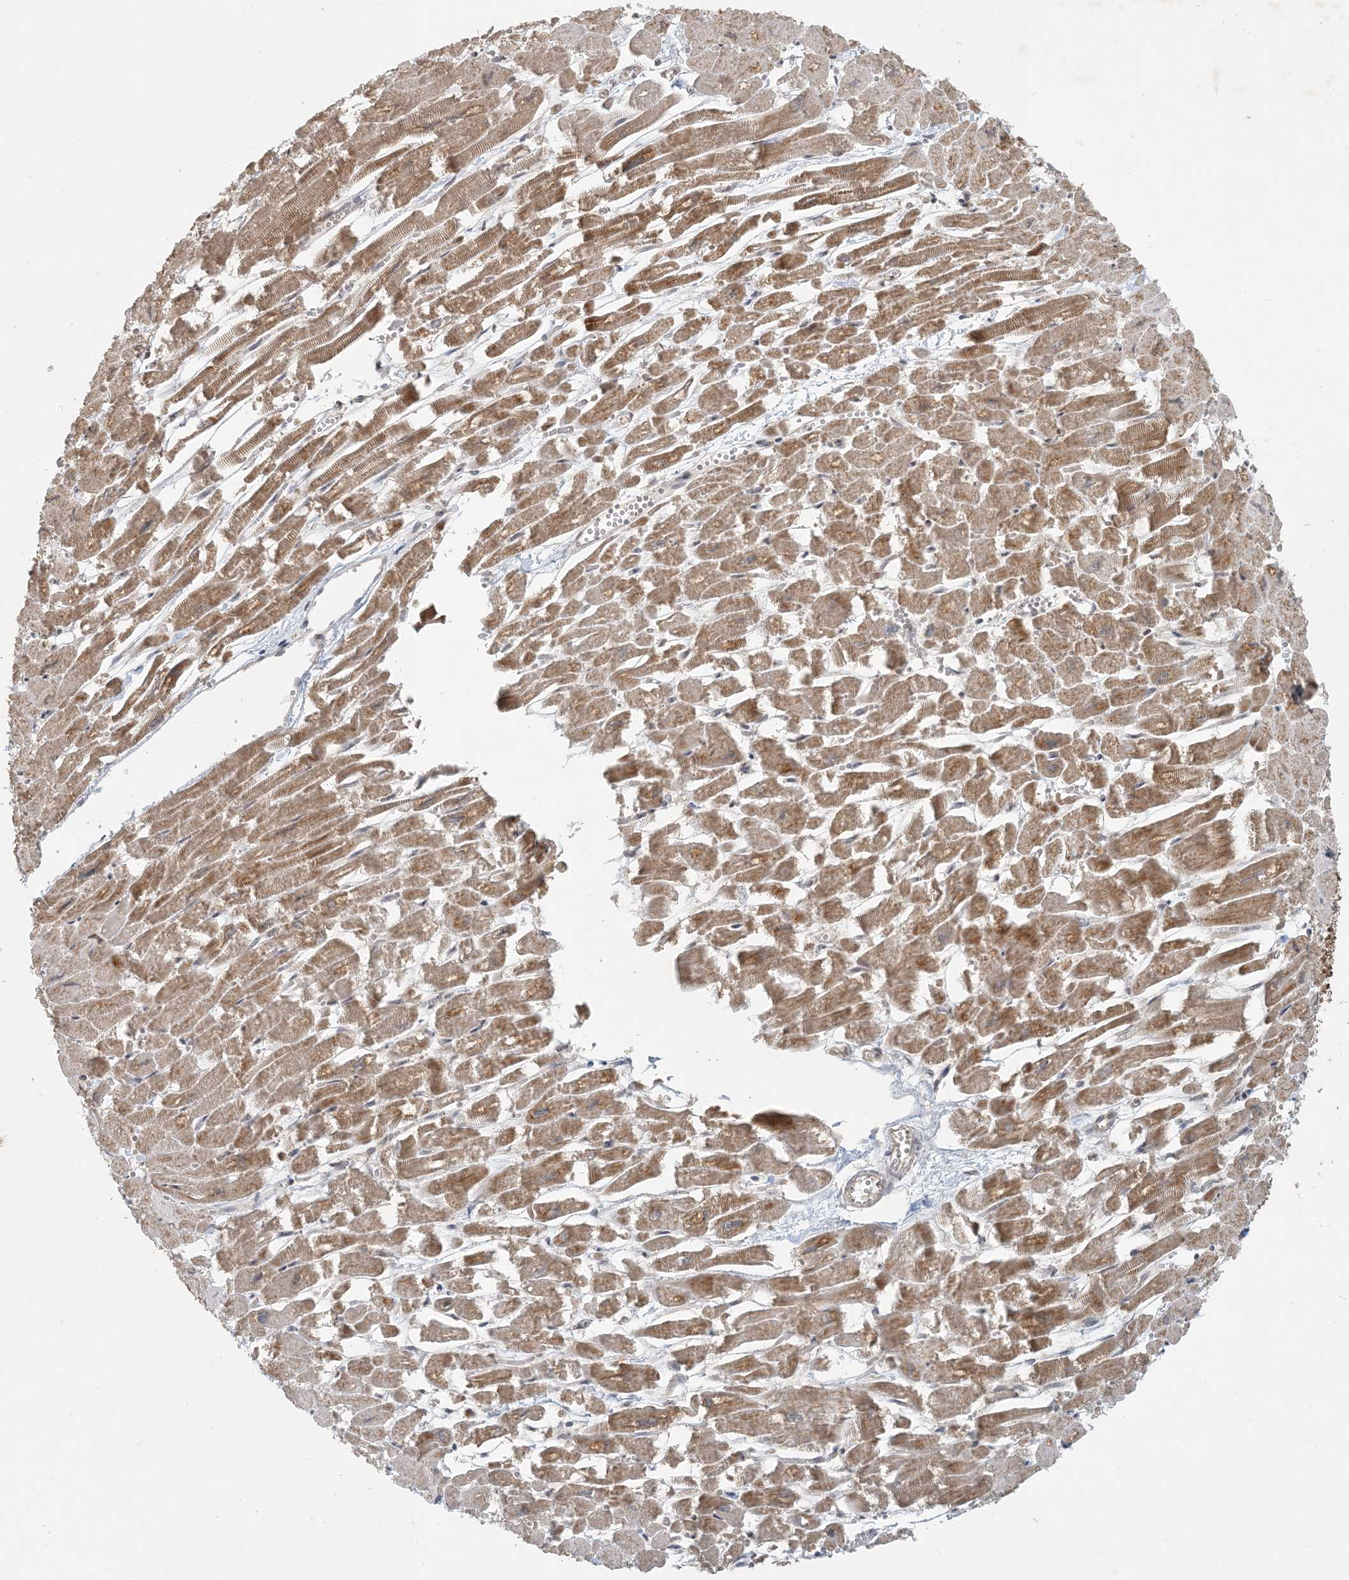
{"staining": {"intensity": "moderate", "quantity": ">75%", "location": "cytoplasmic/membranous"}, "tissue": "heart muscle", "cell_type": "Cardiomyocytes", "image_type": "normal", "snomed": [{"axis": "morphology", "description": "Normal tissue, NOS"}, {"axis": "topography", "description": "Heart"}], "caption": "Approximately >75% of cardiomyocytes in unremarkable human heart muscle reveal moderate cytoplasmic/membranous protein expression as visualized by brown immunohistochemical staining.", "gene": "BCORL1", "patient": {"sex": "male", "age": 54}}